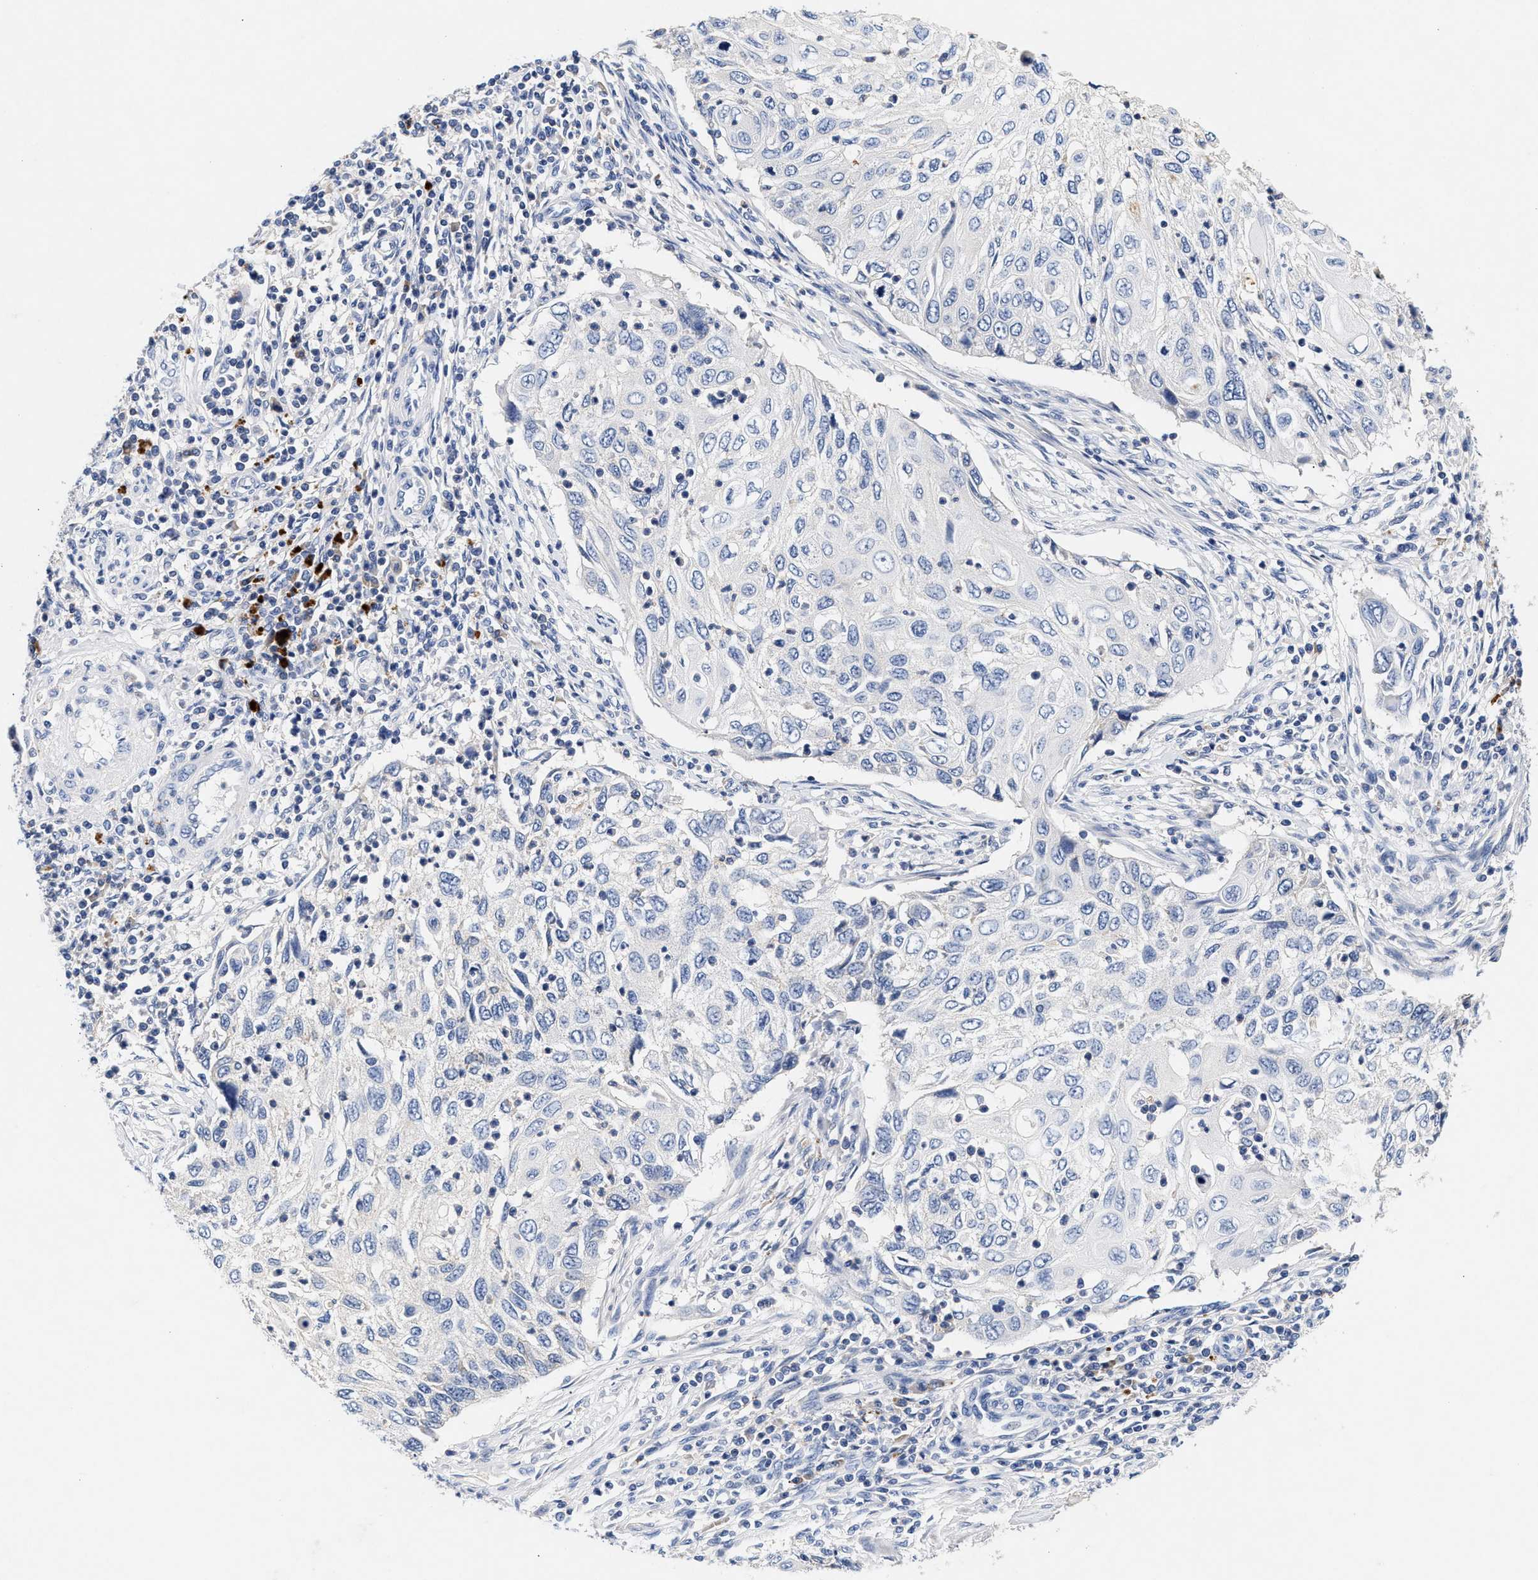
{"staining": {"intensity": "negative", "quantity": "none", "location": "none"}, "tissue": "cervical cancer", "cell_type": "Tumor cells", "image_type": "cancer", "snomed": [{"axis": "morphology", "description": "Squamous cell carcinoma, NOS"}, {"axis": "topography", "description": "Cervix"}], "caption": "A photomicrograph of human cervical cancer is negative for staining in tumor cells. Brightfield microscopy of IHC stained with DAB (brown) and hematoxylin (blue), captured at high magnification.", "gene": "GNAI3", "patient": {"sex": "female", "age": 70}}